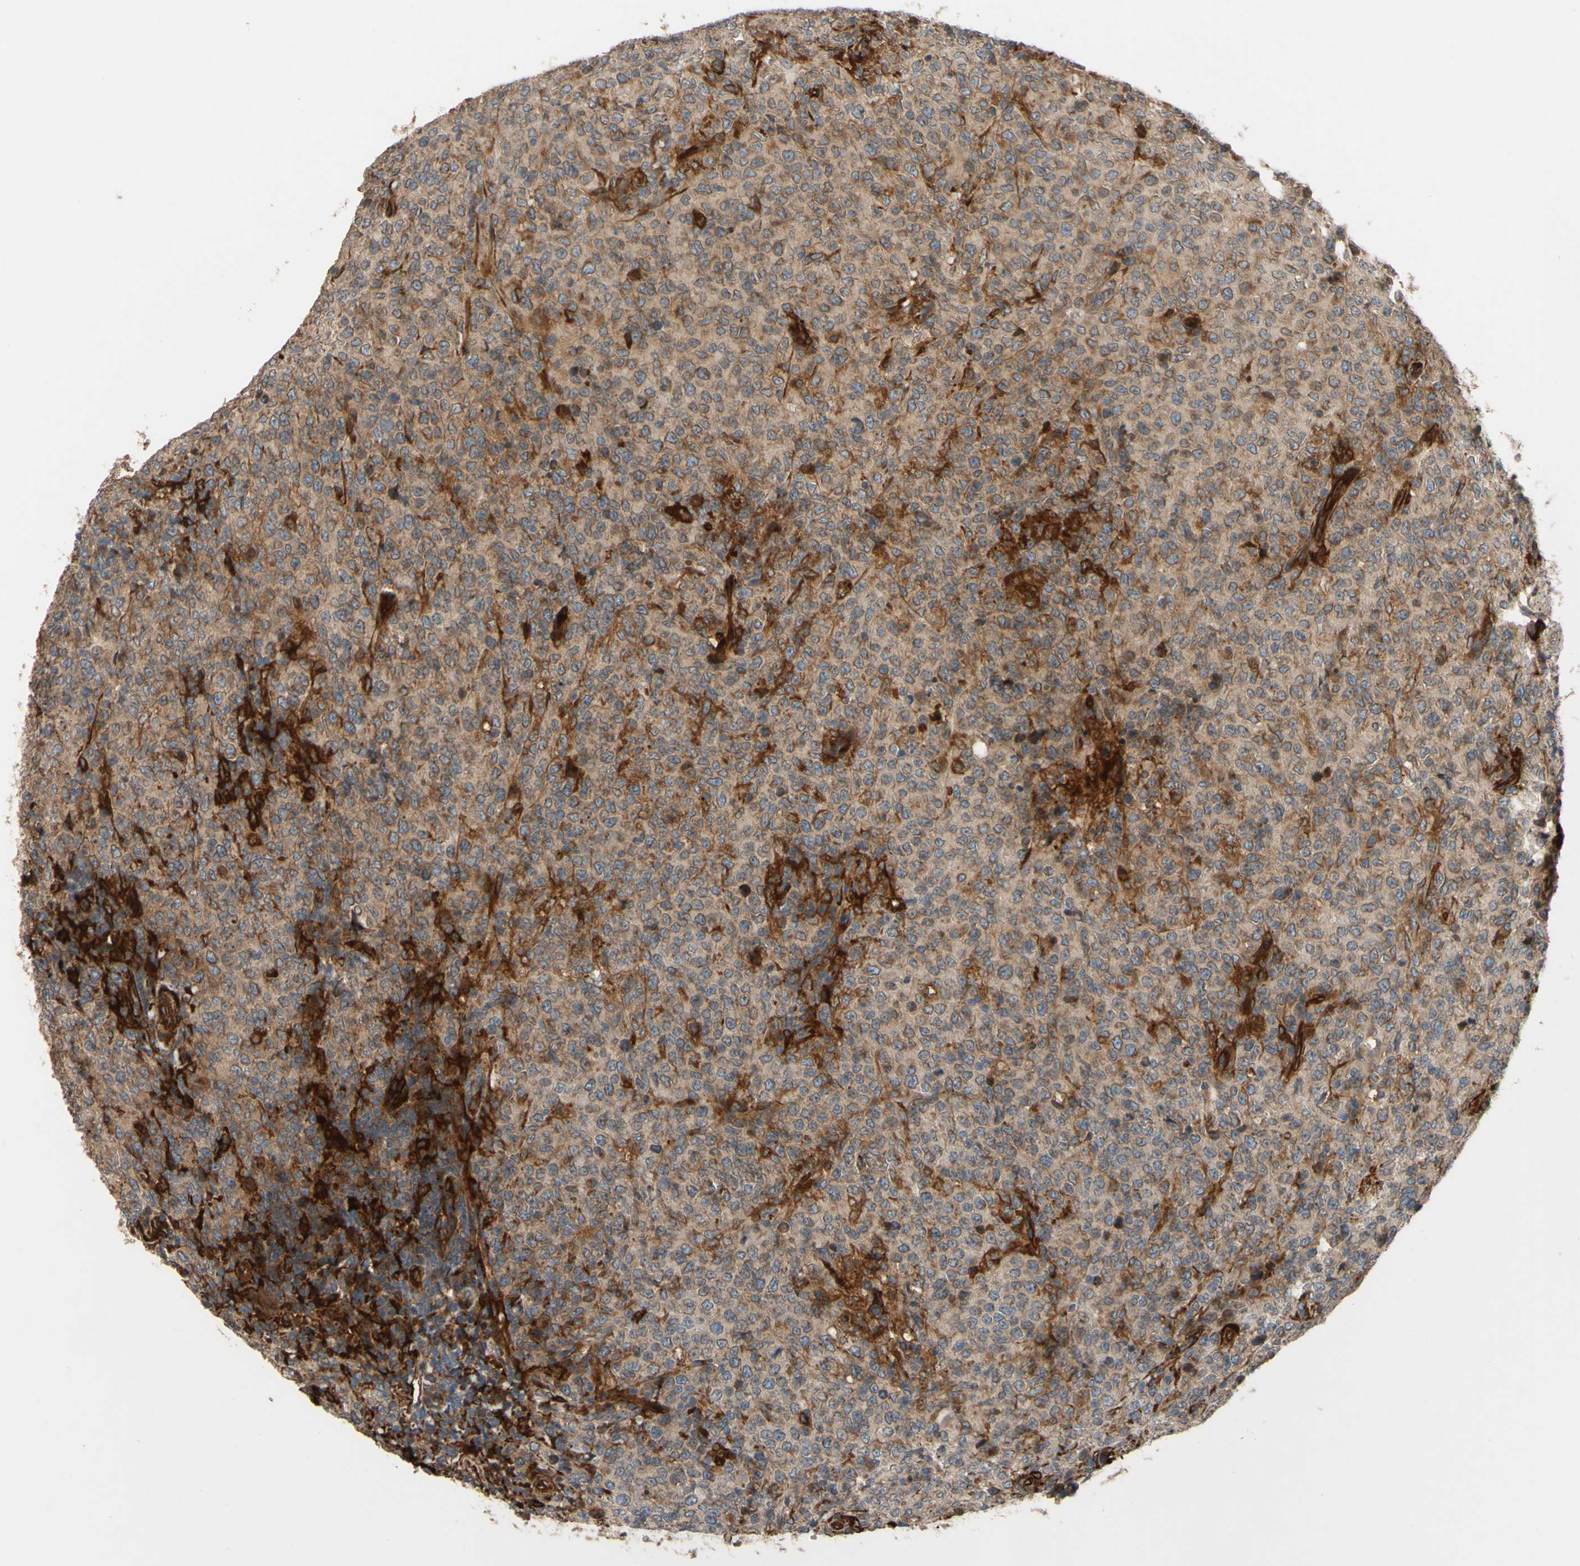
{"staining": {"intensity": "weak", "quantity": "25%-75%", "location": "cytoplasmic/membranous"}, "tissue": "lymphoma", "cell_type": "Tumor cells", "image_type": "cancer", "snomed": [{"axis": "morphology", "description": "Malignant lymphoma, non-Hodgkin's type, High grade"}, {"axis": "topography", "description": "Tonsil"}], "caption": "Protein analysis of lymphoma tissue exhibits weak cytoplasmic/membranous staining in approximately 25%-75% of tumor cells.", "gene": "SPTLC1", "patient": {"sex": "female", "age": 36}}